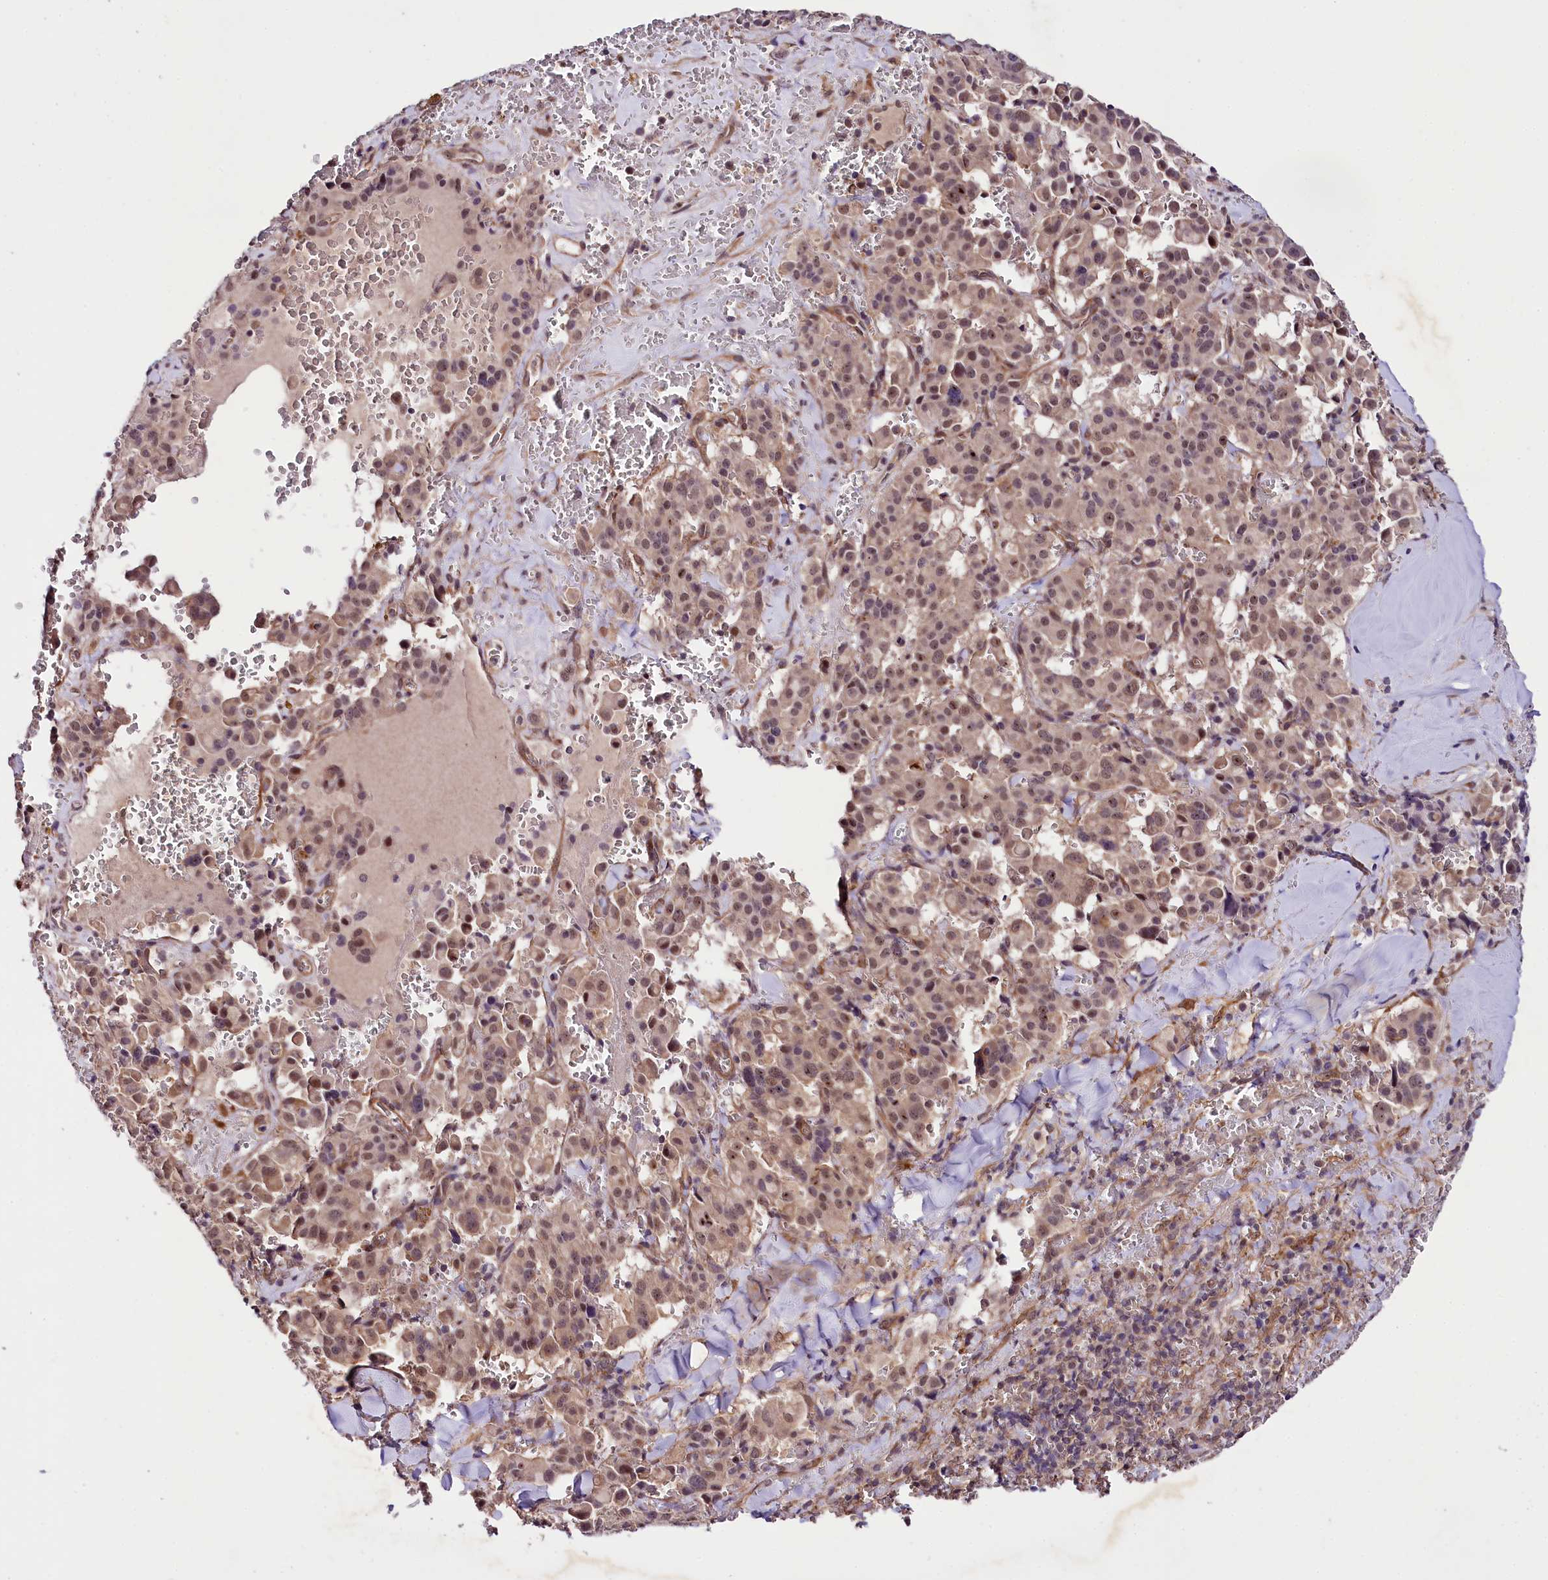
{"staining": {"intensity": "weak", "quantity": ">75%", "location": "cytoplasmic/membranous,nuclear"}, "tissue": "pancreatic cancer", "cell_type": "Tumor cells", "image_type": "cancer", "snomed": [{"axis": "morphology", "description": "Adenocarcinoma, NOS"}, {"axis": "topography", "description": "Pancreas"}], "caption": "A high-resolution image shows IHC staining of pancreatic cancer, which shows weak cytoplasmic/membranous and nuclear expression in approximately >75% of tumor cells. (DAB (3,3'-diaminobenzidine) IHC, brown staining for protein, blue staining for nuclei).", "gene": "PHLDB1", "patient": {"sex": "male", "age": 65}}